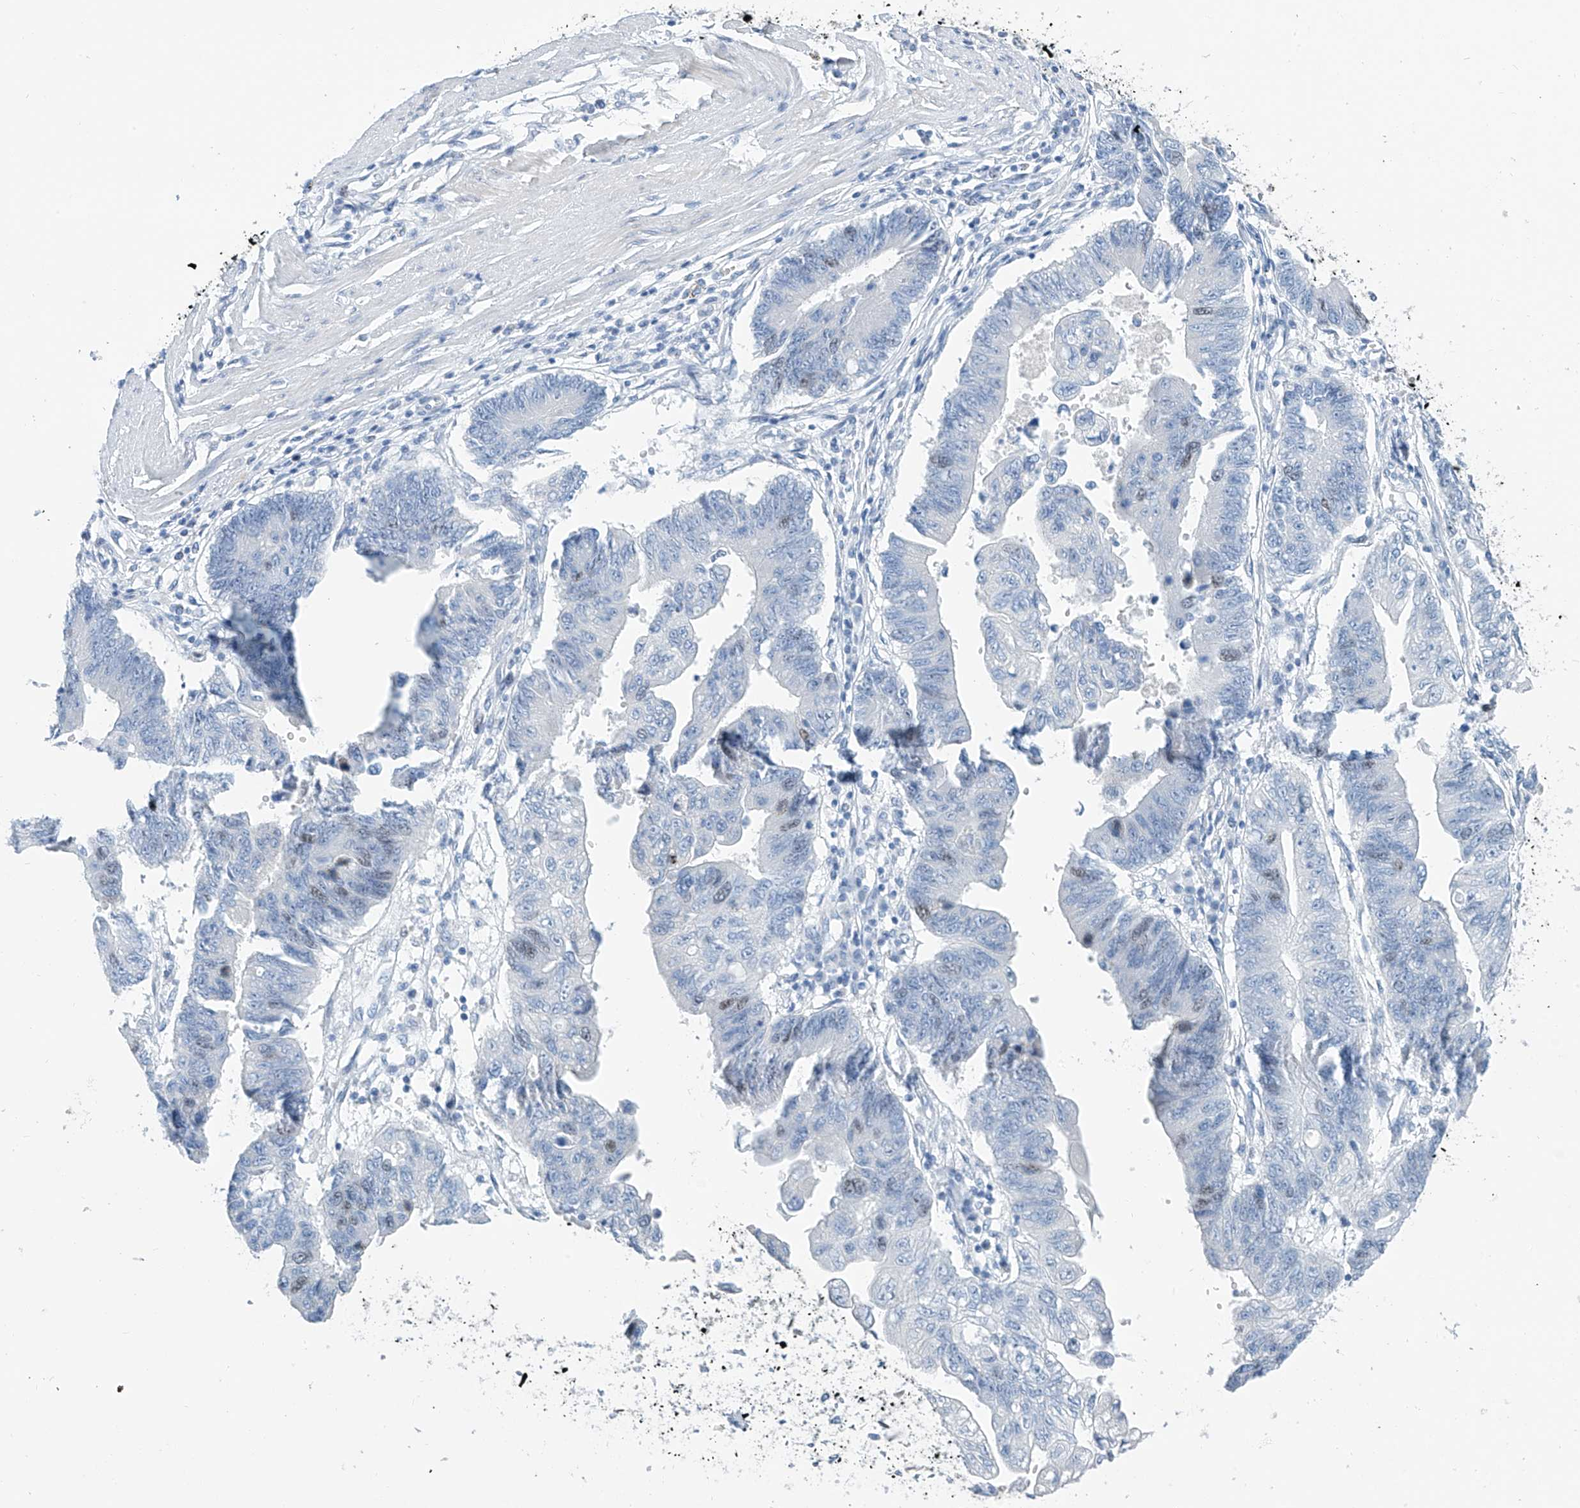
{"staining": {"intensity": "weak", "quantity": "<25%", "location": "nuclear"}, "tissue": "stomach cancer", "cell_type": "Tumor cells", "image_type": "cancer", "snomed": [{"axis": "morphology", "description": "Adenocarcinoma, NOS"}, {"axis": "topography", "description": "Stomach"}], "caption": "Micrograph shows no protein staining in tumor cells of stomach adenocarcinoma tissue.", "gene": "SGO2", "patient": {"sex": "male", "age": 59}}